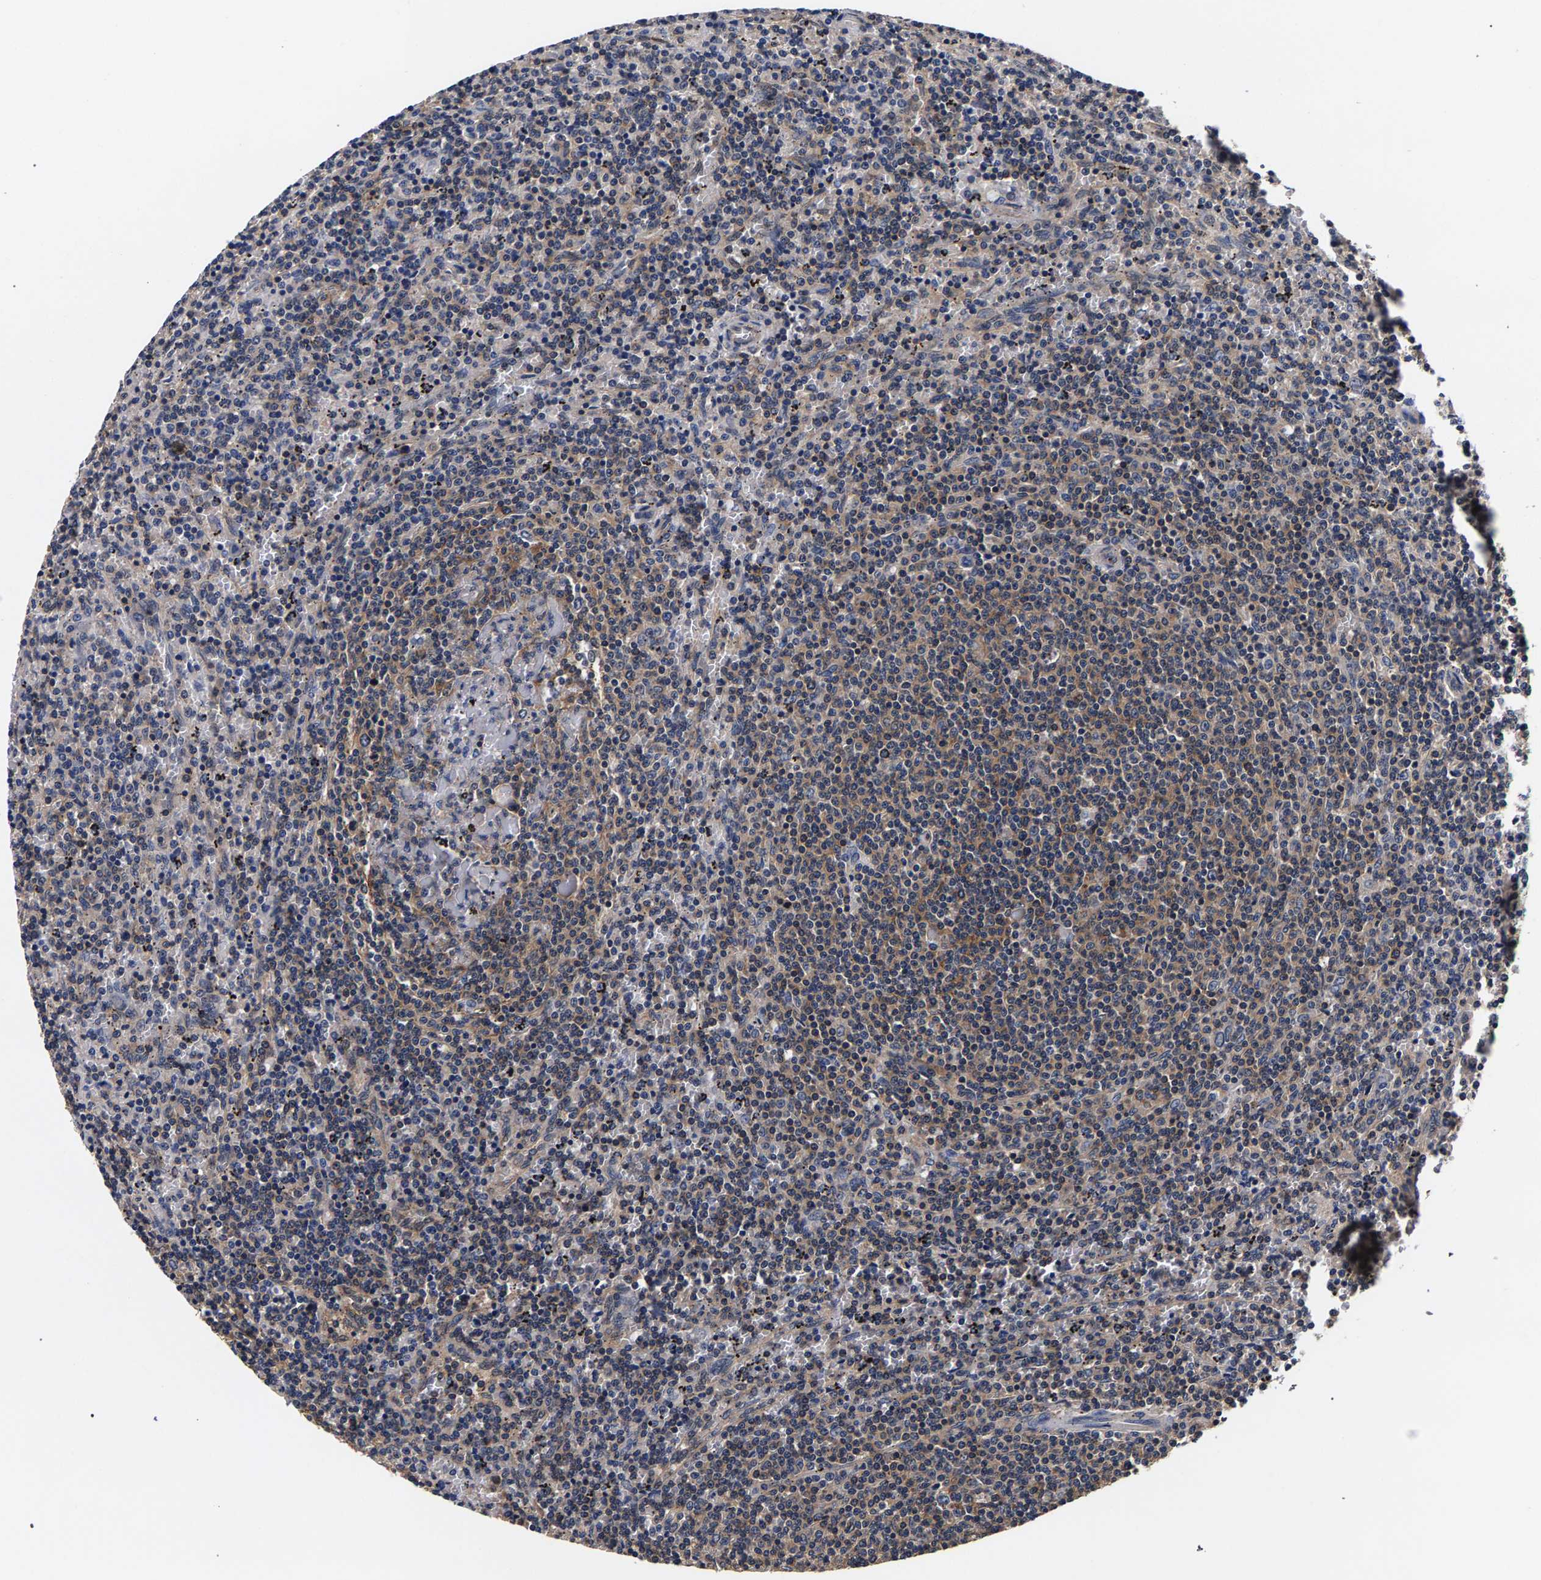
{"staining": {"intensity": "moderate", "quantity": "<25%", "location": "cytoplasmic/membranous"}, "tissue": "lymphoma", "cell_type": "Tumor cells", "image_type": "cancer", "snomed": [{"axis": "morphology", "description": "Malignant lymphoma, non-Hodgkin's type, Low grade"}, {"axis": "topography", "description": "Spleen"}], "caption": "Immunohistochemical staining of human low-grade malignant lymphoma, non-Hodgkin's type demonstrates moderate cytoplasmic/membranous protein staining in approximately <25% of tumor cells.", "gene": "MARCHF7", "patient": {"sex": "female", "age": 50}}